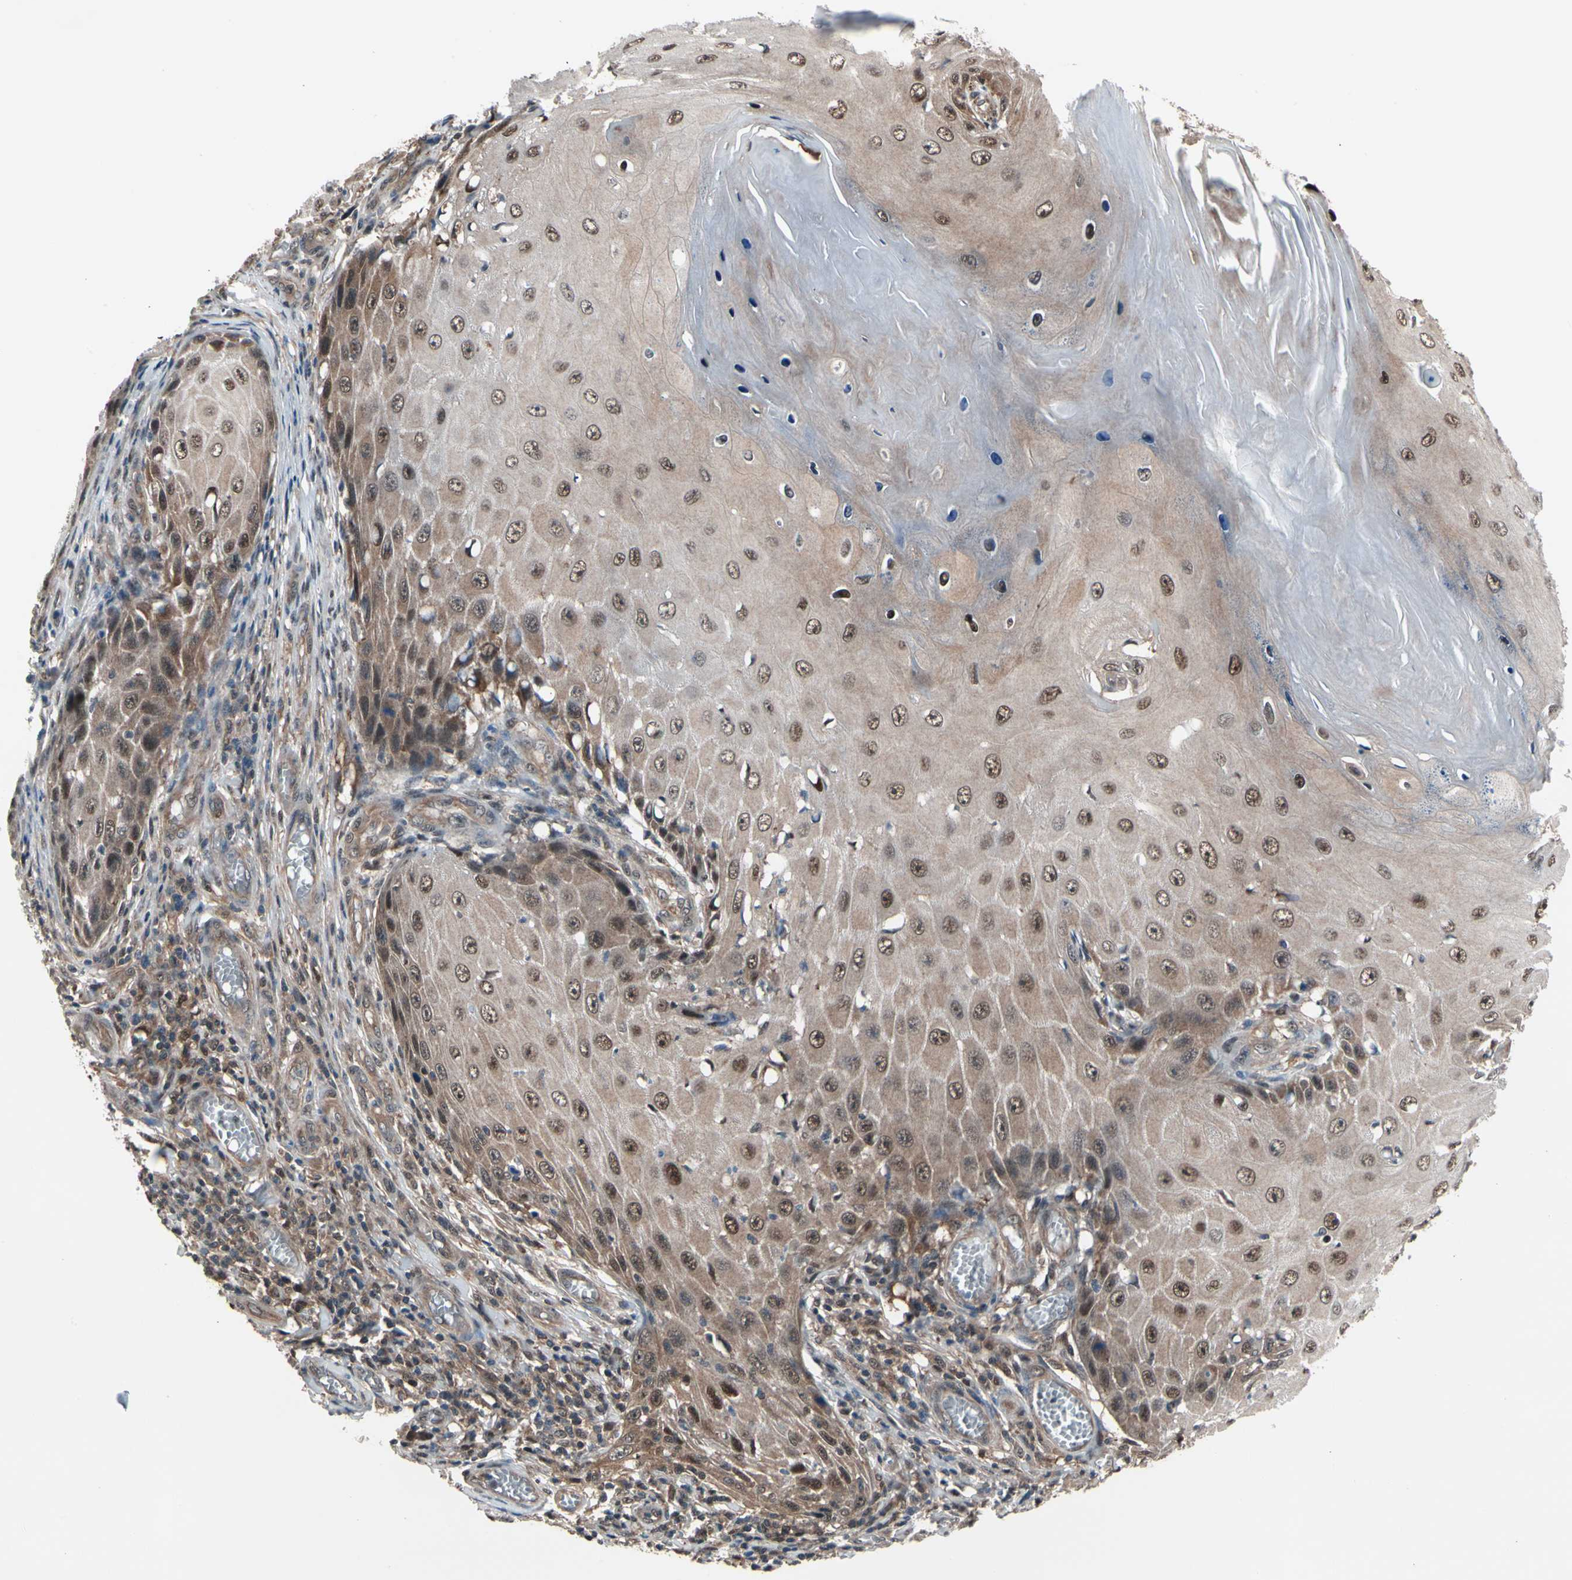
{"staining": {"intensity": "moderate", "quantity": ">75%", "location": "cytoplasmic/membranous,nuclear"}, "tissue": "skin cancer", "cell_type": "Tumor cells", "image_type": "cancer", "snomed": [{"axis": "morphology", "description": "Squamous cell carcinoma, NOS"}, {"axis": "topography", "description": "Skin"}], "caption": "Human skin cancer (squamous cell carcinoma) stained with a brown dye displays moderate cytoplasmic/membranous and nuclear positive positivity in approximately >75% of tumor cells.", "gene": "PSMA2", "patient": {"sex": "female", "age": 73}}